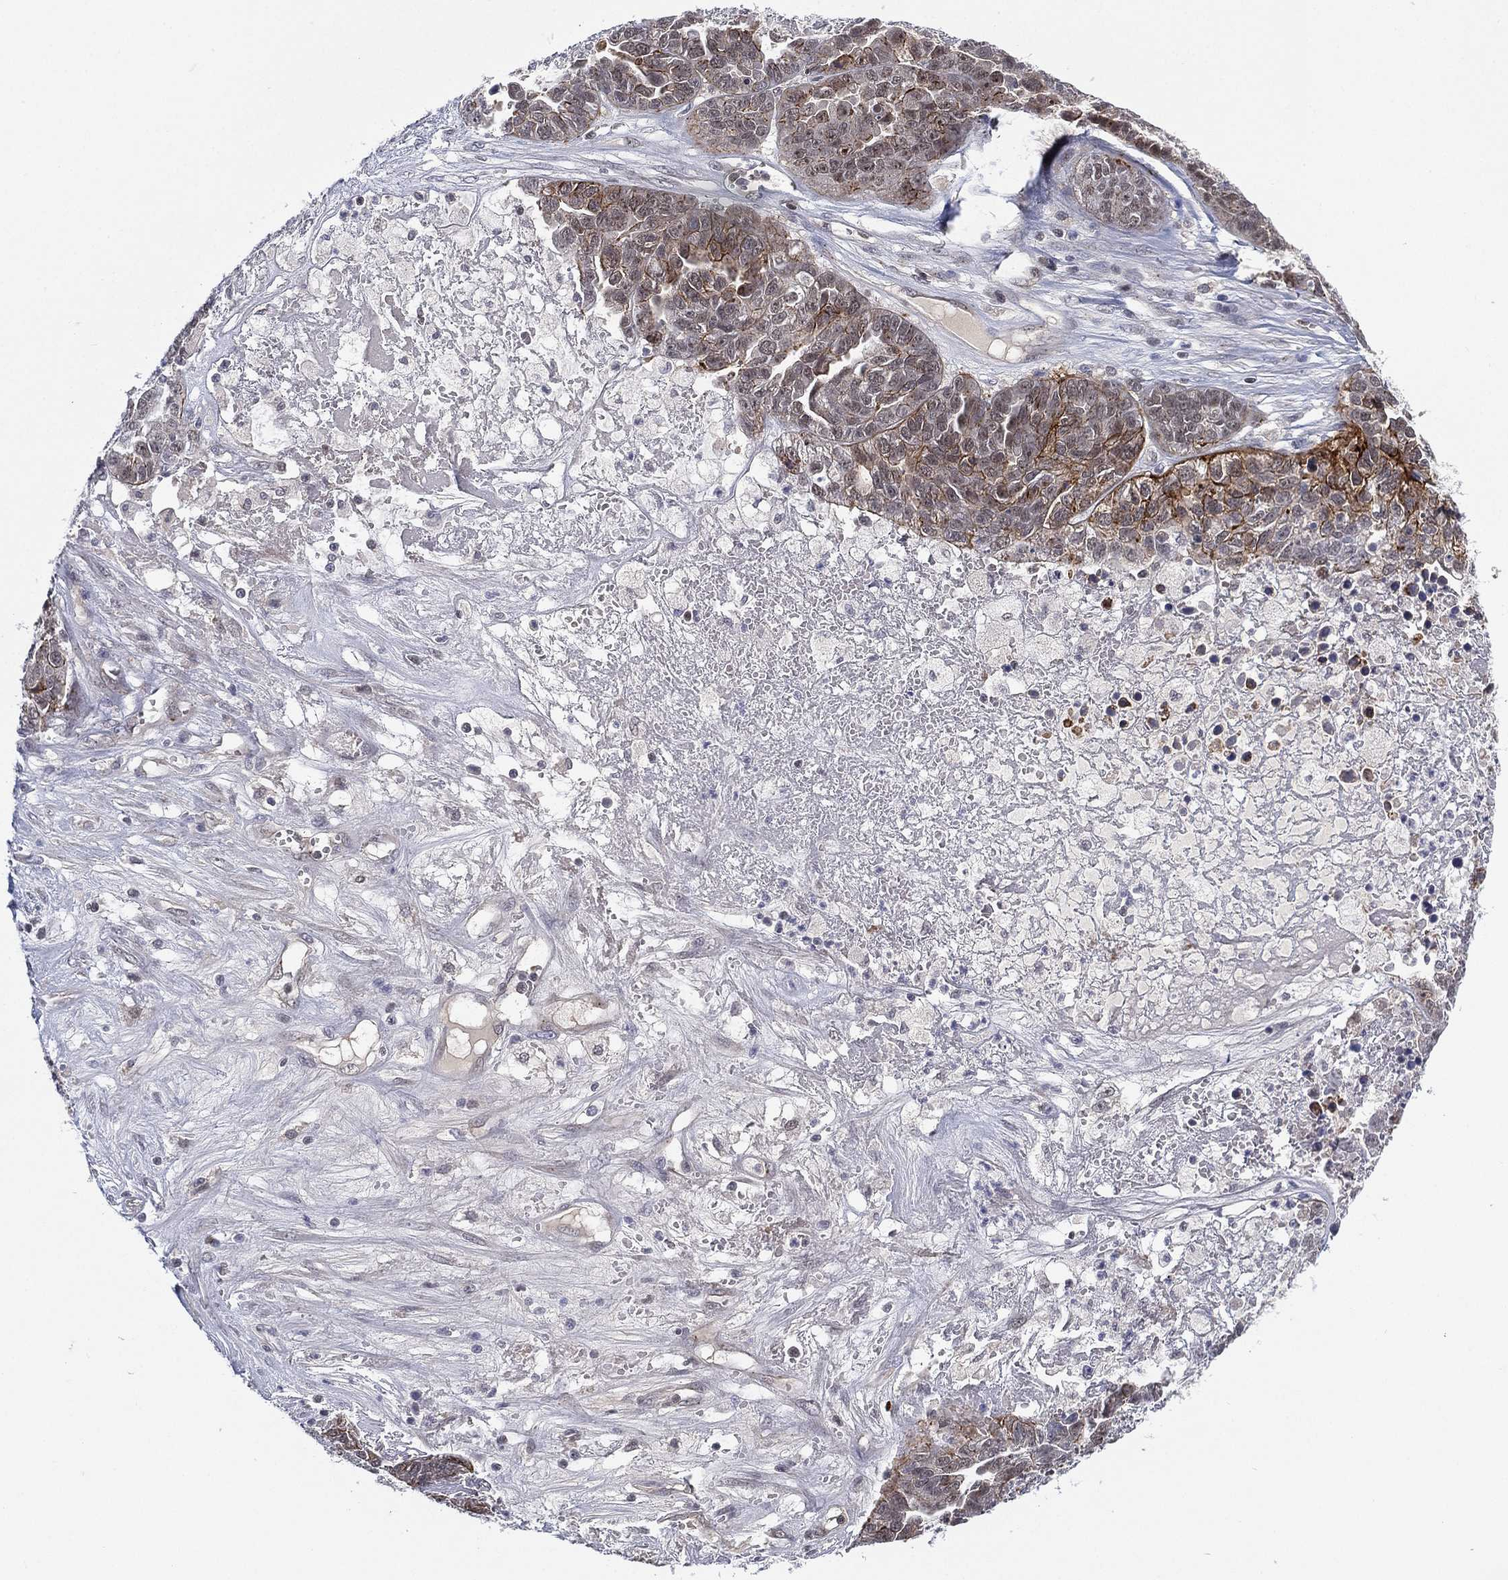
{"staining": {"intensity": "strong", "quantity": "<25%", "location": "cytoplasmic/membranous"}, "tissue": "ovarian cancer", "cell_type": "Tumor cells", "image_type": "cancer", "snomed": [{"axis": "morphology", "description": "Cystadenocarcinoma, serous, NOS"}, {"axis": "topography", "description": "Ovary"}], "caption": "Immunohistochemical staining of human ovarian cancer shows strong cytoplasmic/membranous protein positivity in approximately <25% of tumor cells.", "gene": "GSE1", "patient": {"sex": "female", "age": 87}}